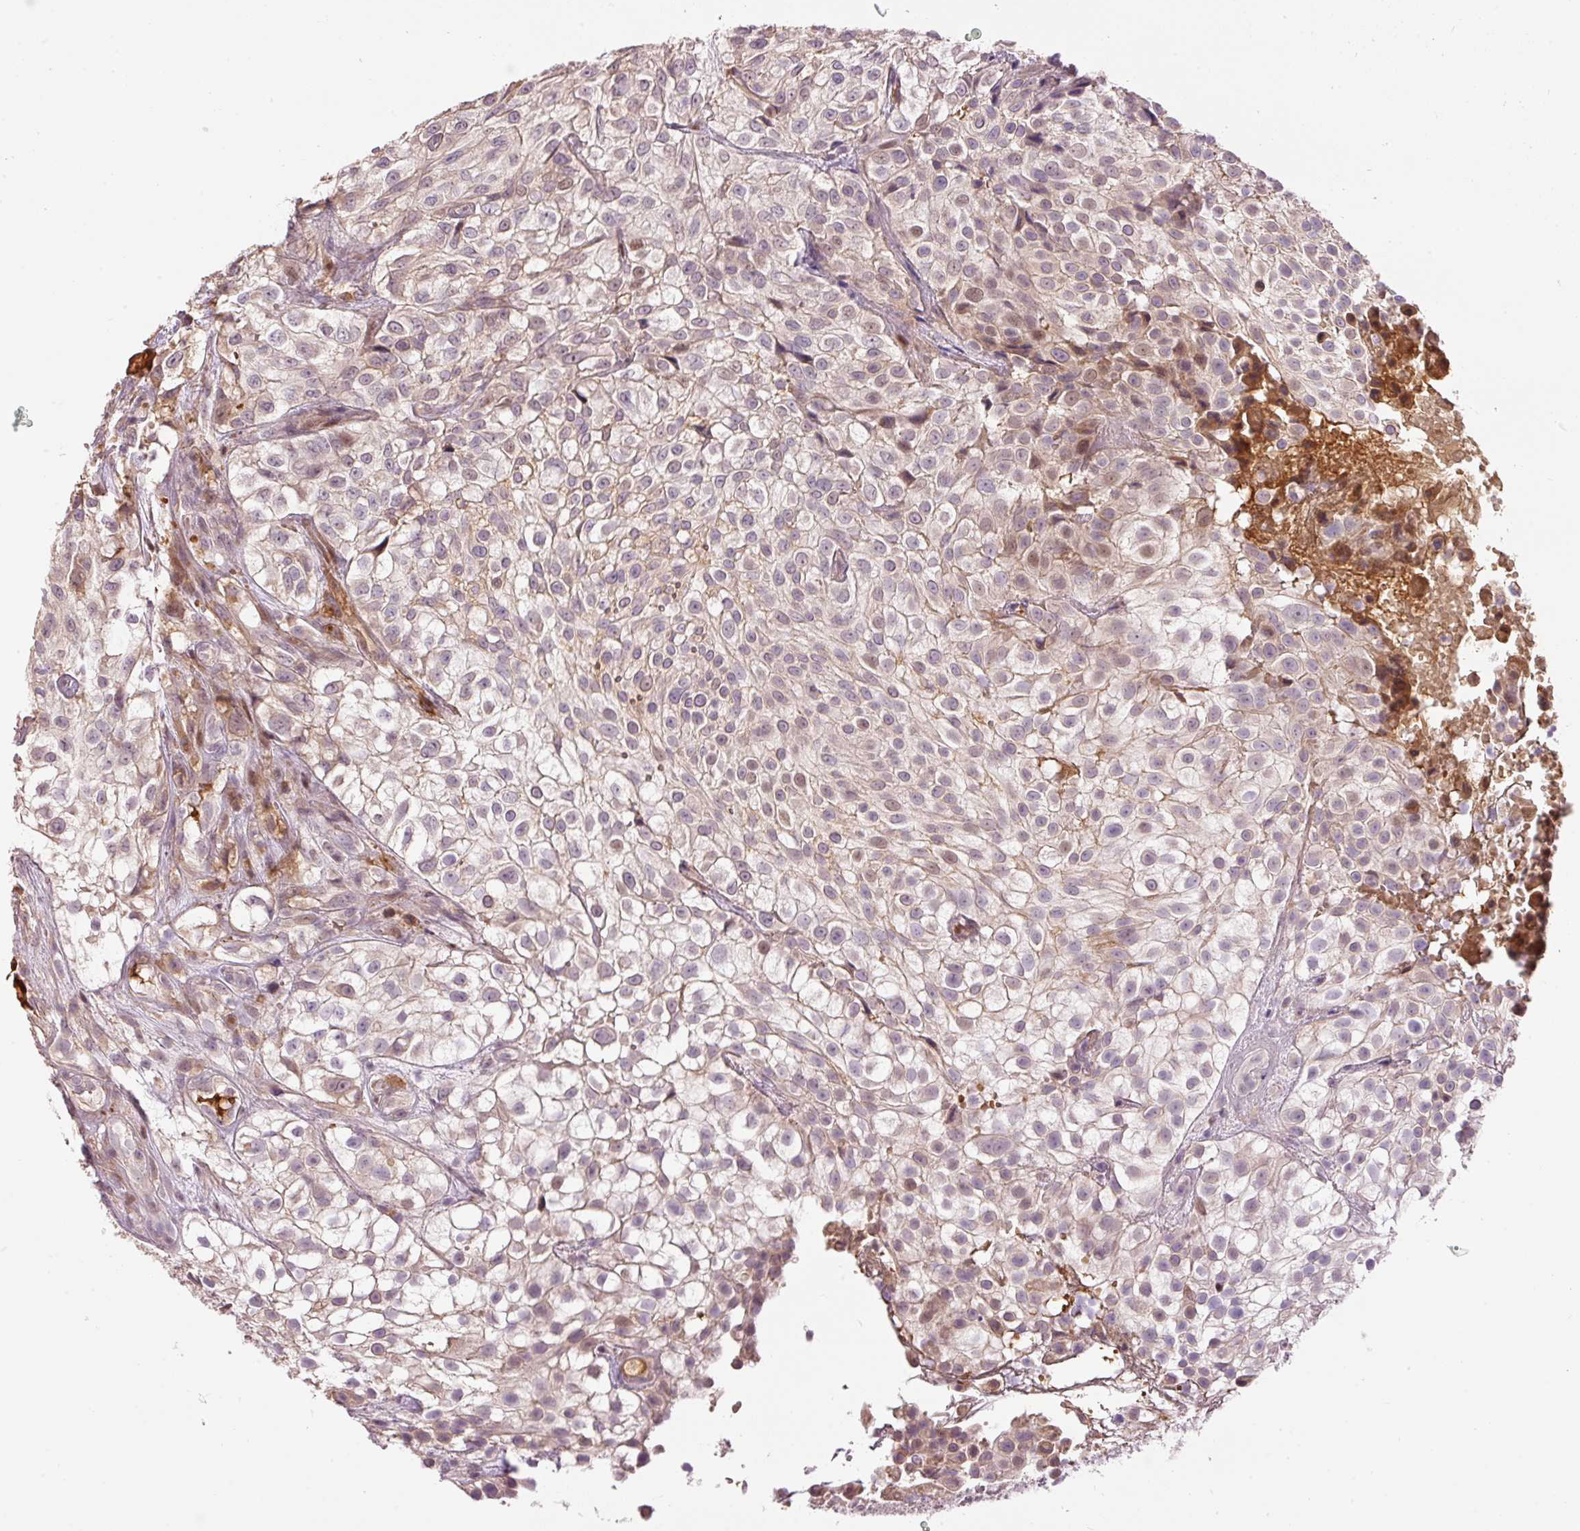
{"staining": {"intensity": "weak", "quantity": "<25%", "location": "nuclear"}, "tissue": "urothelial cancer", "cell_type": "Tumor cells", "image_type": "cancer", "snomed": [{"axis": "morphology", "description": "Urothelial carcinoma, High grade"}, {"axis": "topography", "description": "Urinary bladder"}], "caption": "Immunohistochemistry (IHC) histopathology image of urothelial cancer stained for a protein (brown), which shows no expression in tumor cells.", "gene": "CMTM8", "patient": {"sex": "male", "age": 56}}